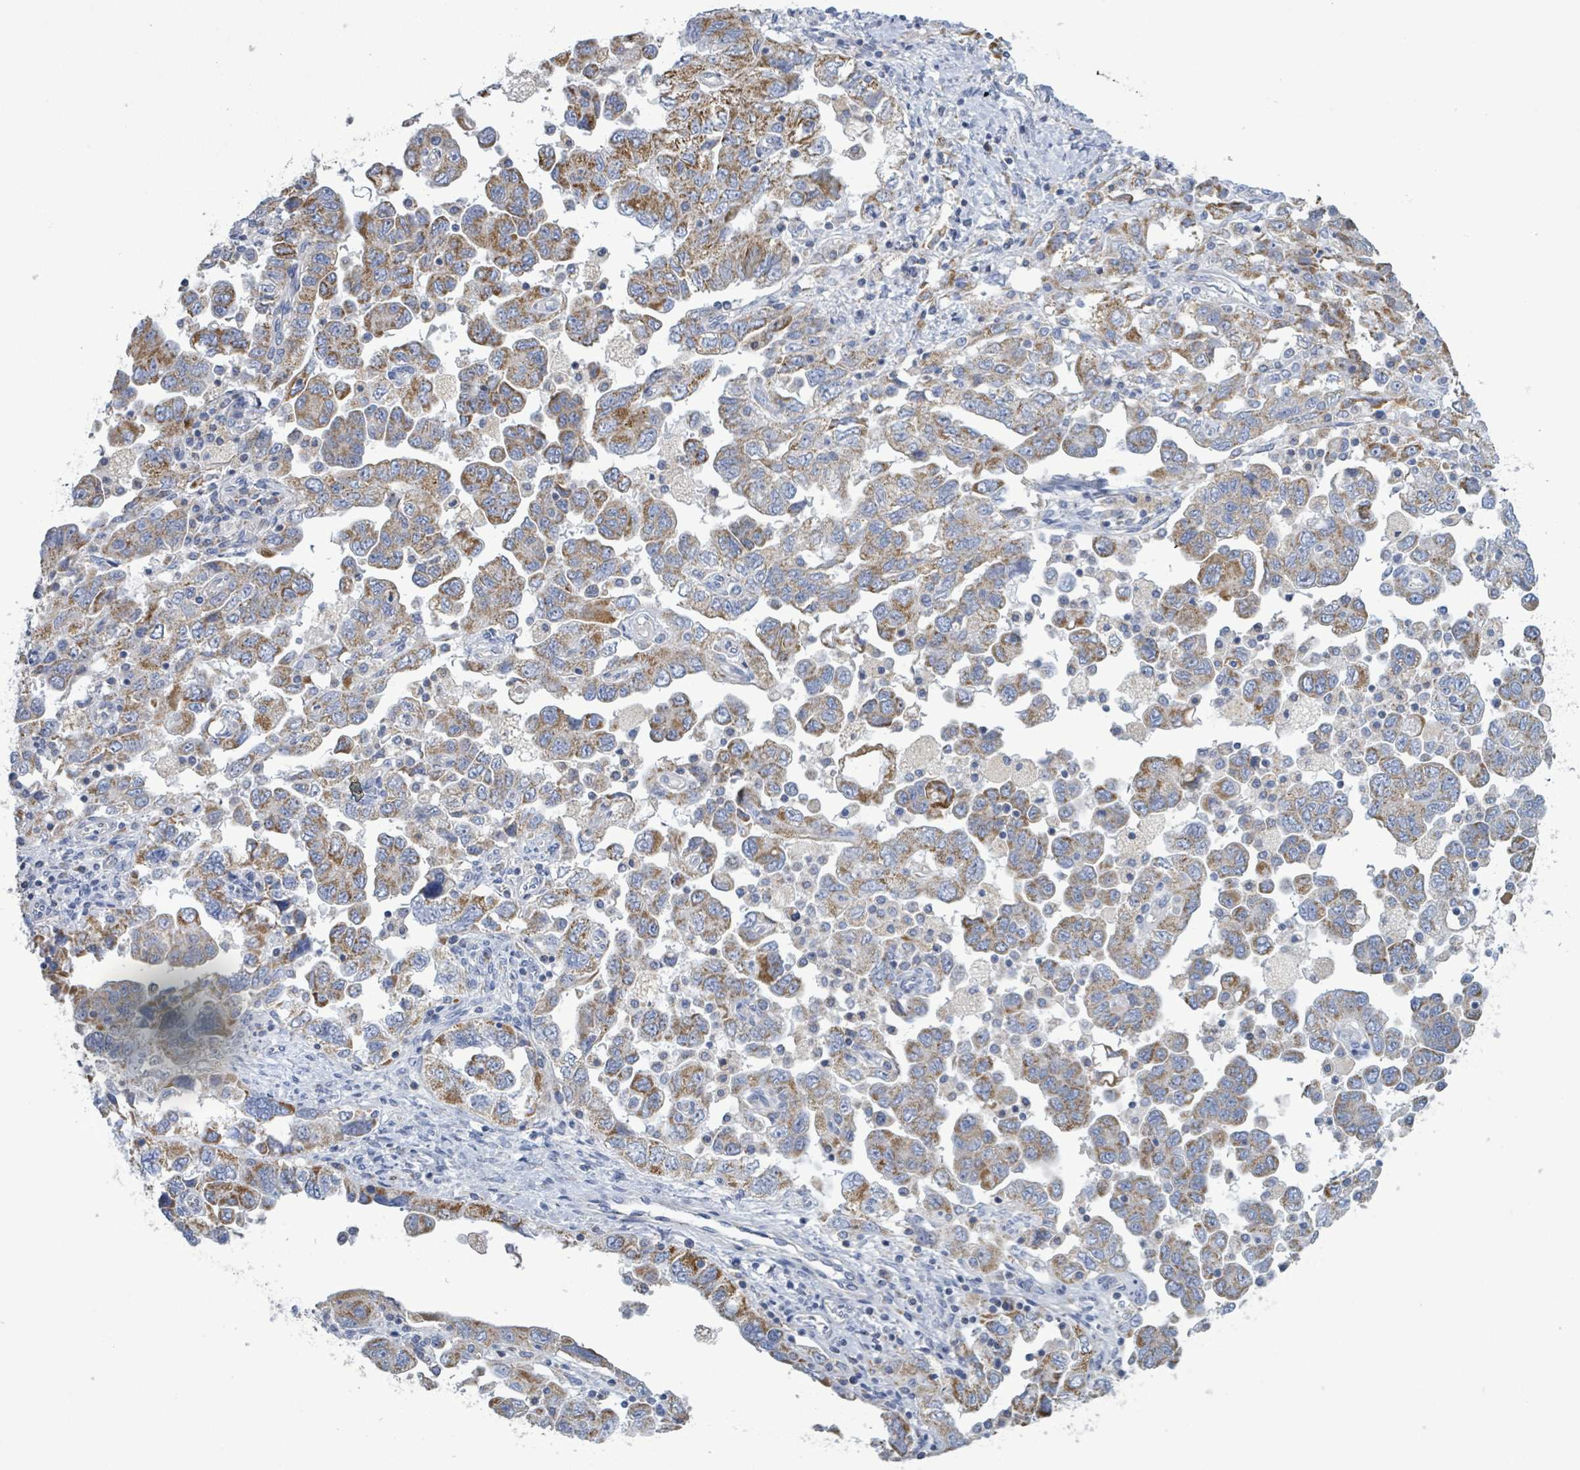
{"staining": {"intensity": "moderate", "quantity": "25%-75%", "location": "cytoplasmic/membranous"}, "tissue": "ovarian cancer", "cell_type": "Tumor cells", "image_type": "cancer", "snomed": [{"axis": "morphology", "description": "Carcinoma, NOS"}, {"axis": "morphology", "description": "Cystadenocarcinoma, serous, NOS"}, {"axis": "topography", "description": "Ovary"}], "caption": "Immunohistochemical staining of human ovarian cancer (serous cystadenocarcinoma) displays medium levels of moderate cytoplasmic/membranous protein expression in about 25%-75% of tumor cells.", "gene": "AKR1C4", "patient": {"sex": "female", "age": 69}}